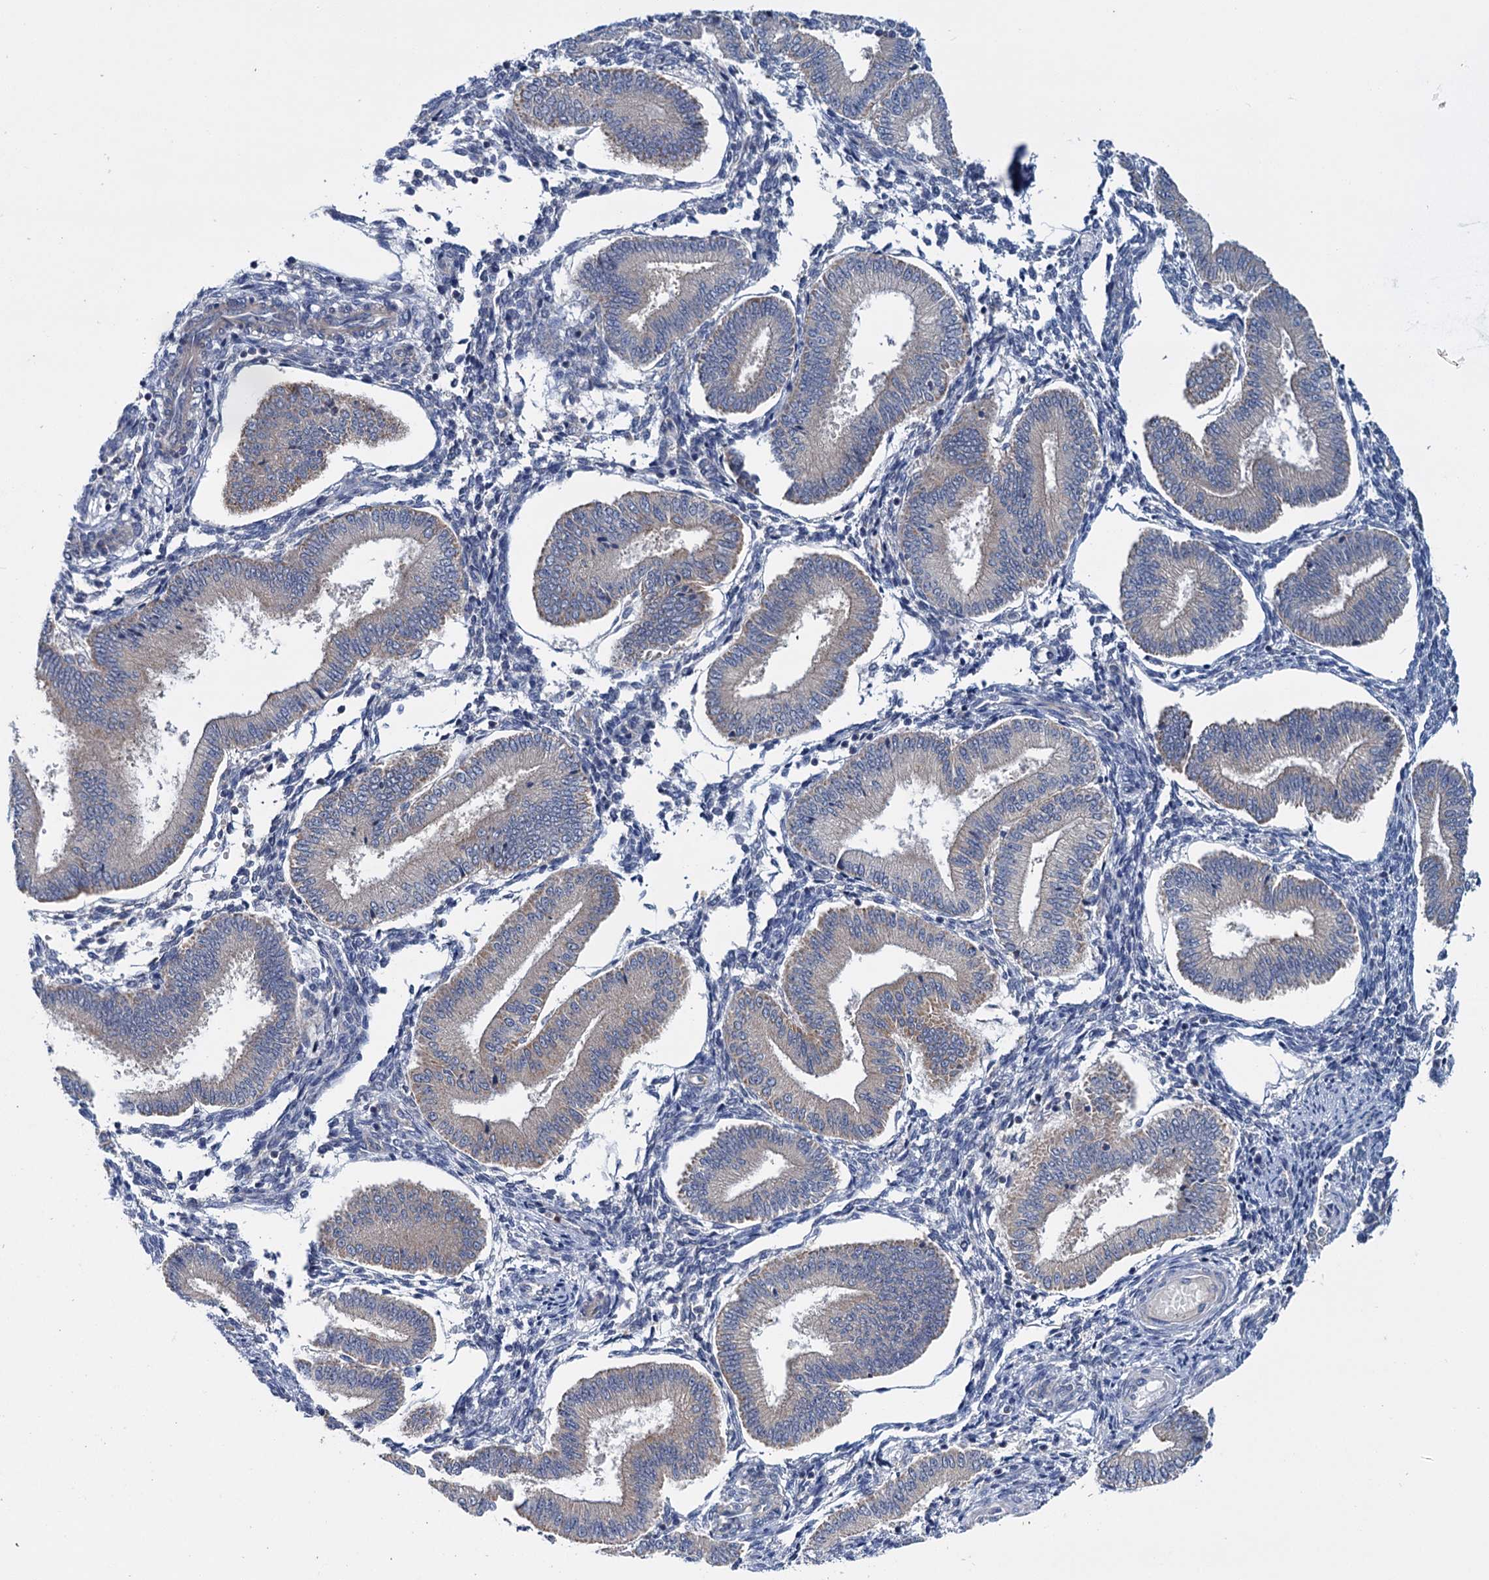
{"staining": {"intensity": "negative", "quantity": "none", "location": "none"}, "tissue": "endometrium", "cell_type": "Cells in endometrial stroma", "image_type": "normal", "snomed": [{"axis": "morphology", "description": "Normal tissue, NOS"}, {"axis": "topography", "description": "Endometrium"}], "caption": "Cells in endometrial stroma show no significant protein positivity in normal endometrium. (Stains: DAB IHC with hematoxylin counter stain, Microscopy: brightfield microscopy at high magnification).", "gene": "DYNC2H1", "patient": {"sex": "female", "age": 39}}